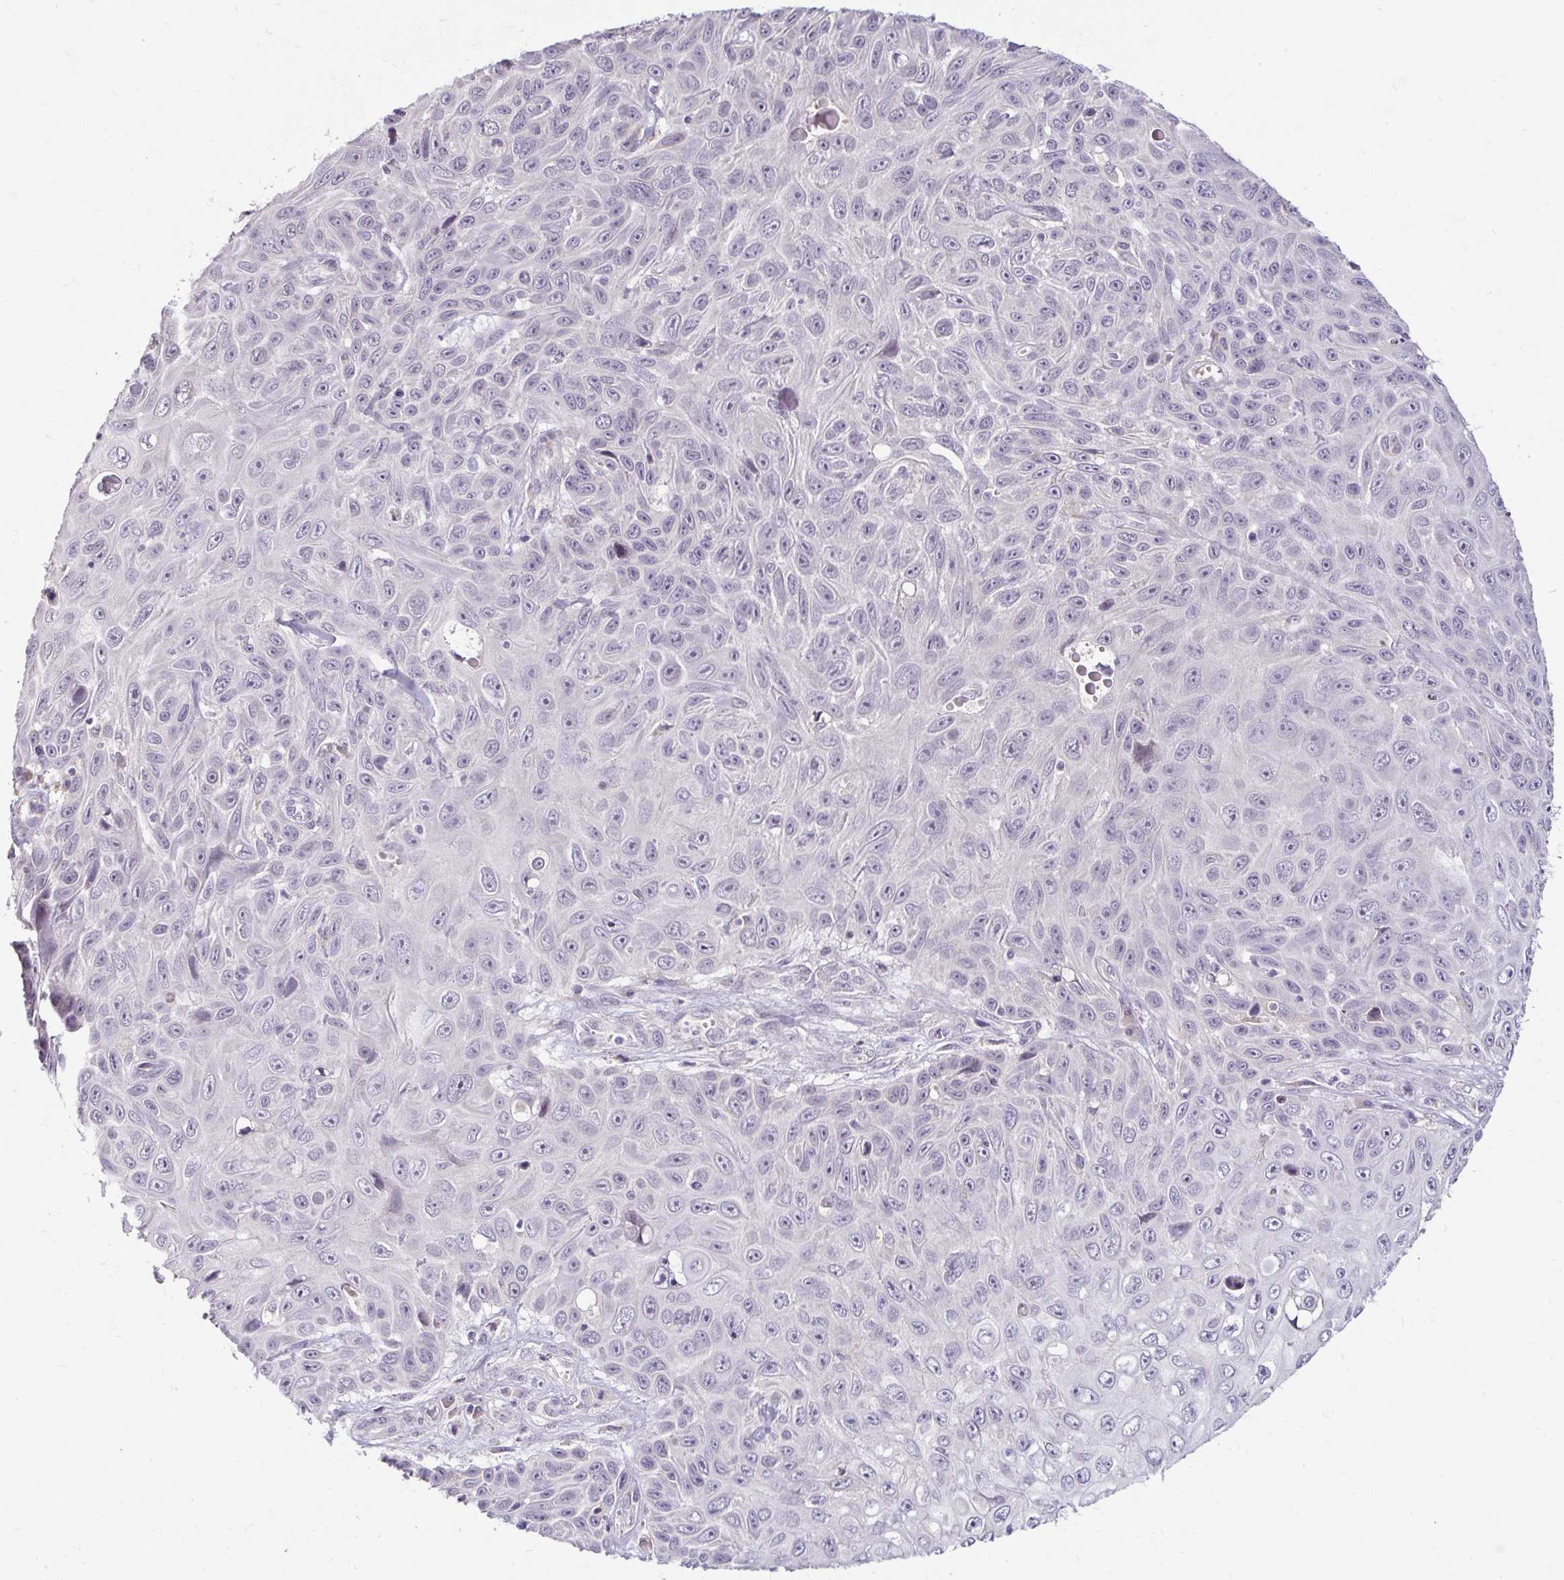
{"staining": {"intensity": "negative", "quantity": "none", "location": "none"}, "tissue": "skin cancer", "cell_type": "Tumor cells", "image_type": "cancer", "snomed": [{"axis": "morphology", "description": "Squamous cell carcinoma, NOS"}, {"axis": "topography", "description": "Skin"}], "caption": "This is a photomicrograph of immunohistochemistry (IHC) staining of squamous cell carcinoma (skin), which shows no expression in tumor cells.", "gene": "DDN", "patient": {"sex": "male", "age": 82}}